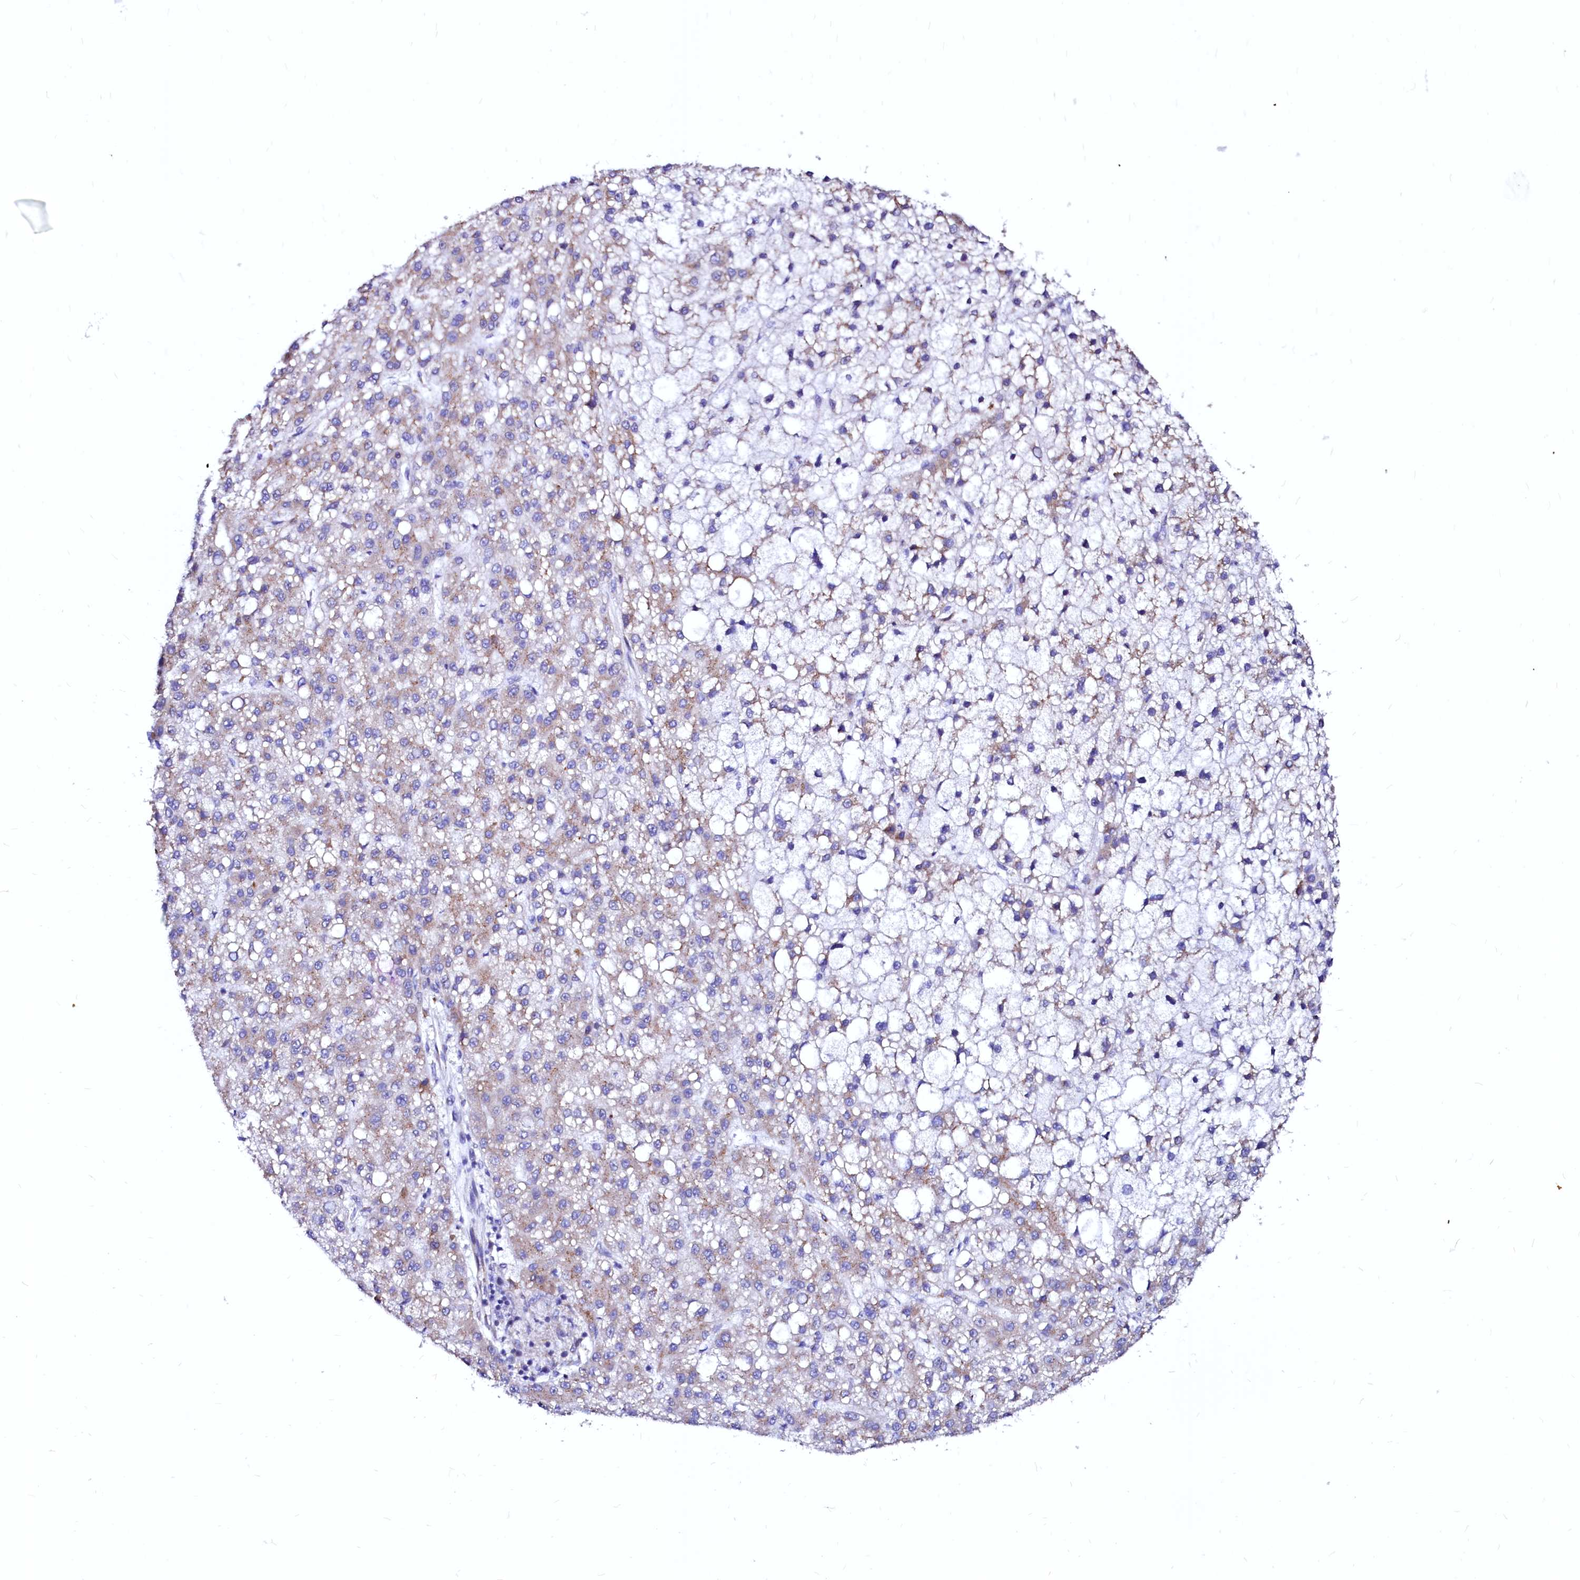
{"staining": {"intensity": "moderate", "quantity": "25%-75%", "location": "cytoplasmic/membranous"}, "tissue": "liver cancer", "cell_type": "Tumor cells", "image_type": "cancer", "snomed": [{"axis": "morphology", "description": "Carcinoma, Hepatocellular, NOS"}, {"axis": "topography", "description": "Liver"}], "caption": "There is medium levels of moderate cytoplasmic/membranous staining in tumor cells of hepatocellular carcinoma (liver), as demonstrated by immunohistochemical staining (brown color).", "gene": "LMAN1", "patient": {"sex": "male", "age": 67}}